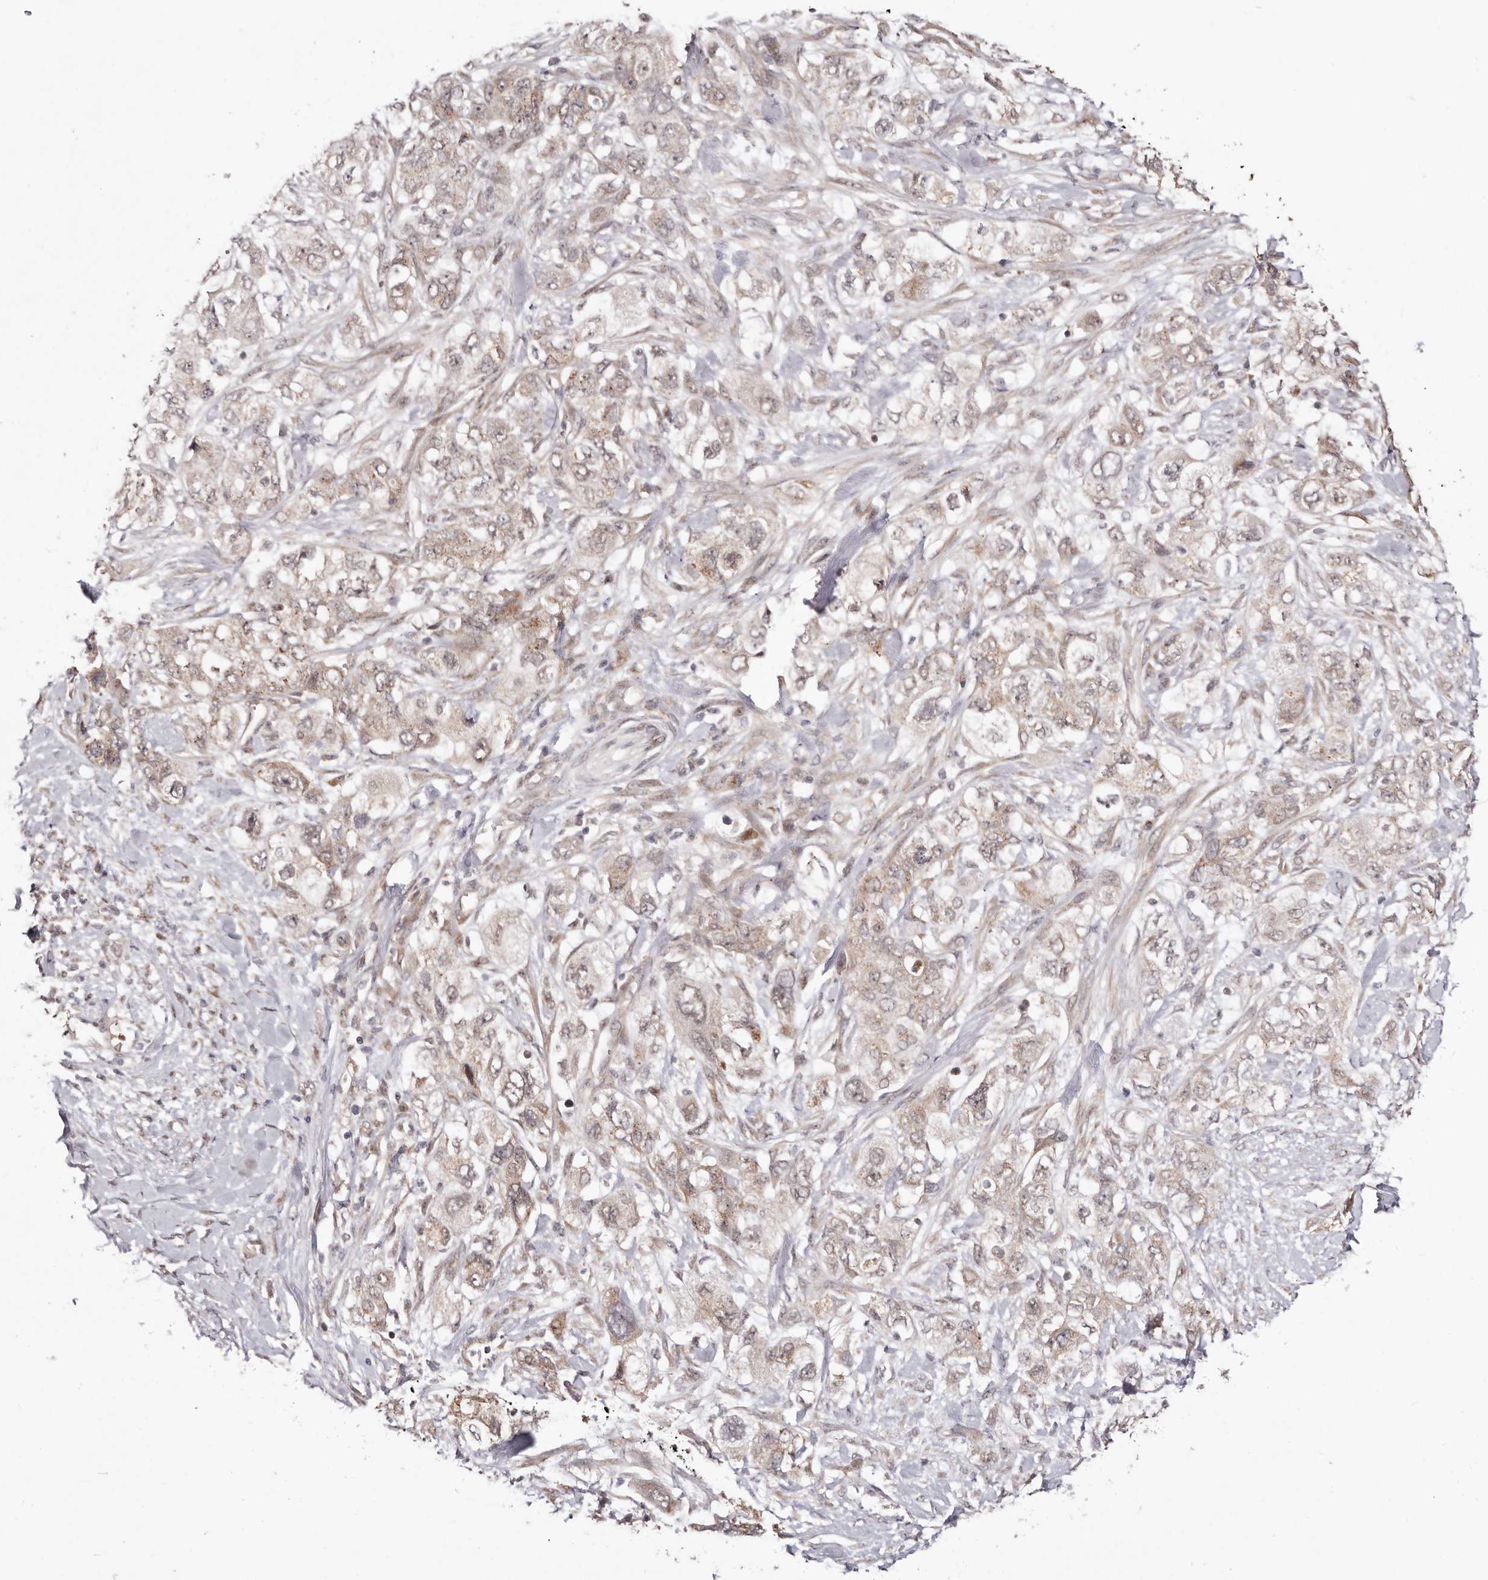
{"staining": {"intensity": "weak", "quantity": ">75%", "location": "cytoplasmic/membranous"}, "tissue": "pancreatic cancer", "cell_type": "Tumor cells", "image_type": "cancer", "snomed": [{"axis": "morphology", "description": "Adenocarcinoma, NOS"}, {"axis": "topography", "description": "Pancreas"}], "caption": "The photomicrograph shows staining of adenocarcinoma (pancreatic), revealing weak cytoplasmic/membranous protein positivity (brown color) within tumor cells.", "gene": "EGR3", "patient": {"sex": "female", "age": 73}}